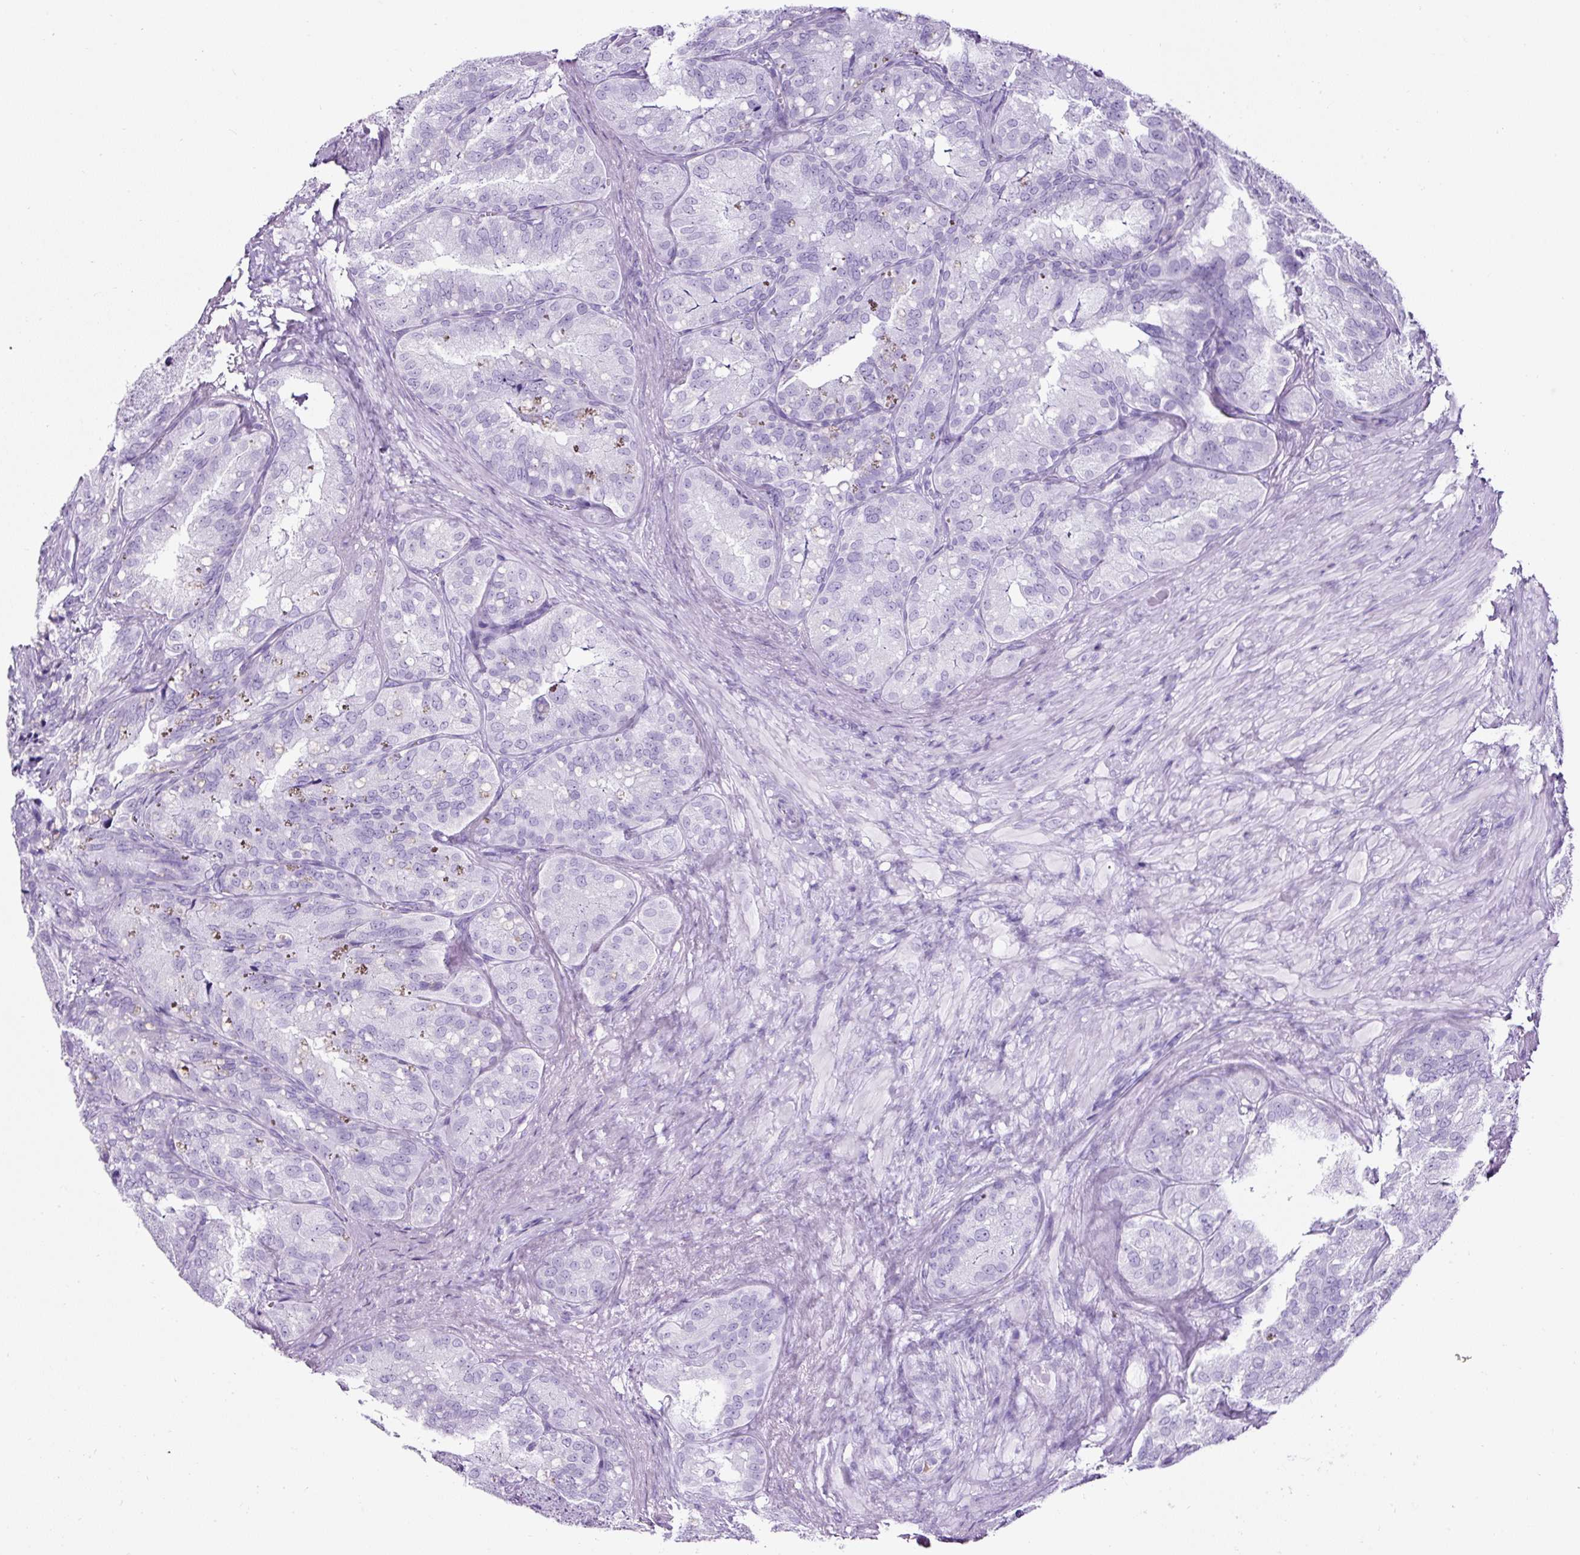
{"staining": {"intensity": "negative", "quantity": "none", "location": "none"}, "tissue": "seminal vesicle", "cell_type": "Glandular cells", "image_type": "normal", "snomed": [{"axis": "morphology", "description": "Normal tissue, NOS"}, {"axis": "topography", "description": "Seminal veicle"}], "caption": "This micrograph is of unremarkable seminal vesicle stained with IHC to label a protein in brown with the nuclei are counter-stained blue. There is no positivity in glandular cells. (Brightfield microscopy of DAB IHC at high magnification).", "gene": "TMEM200B", "patient": {"sex": "male", "age": 69}}